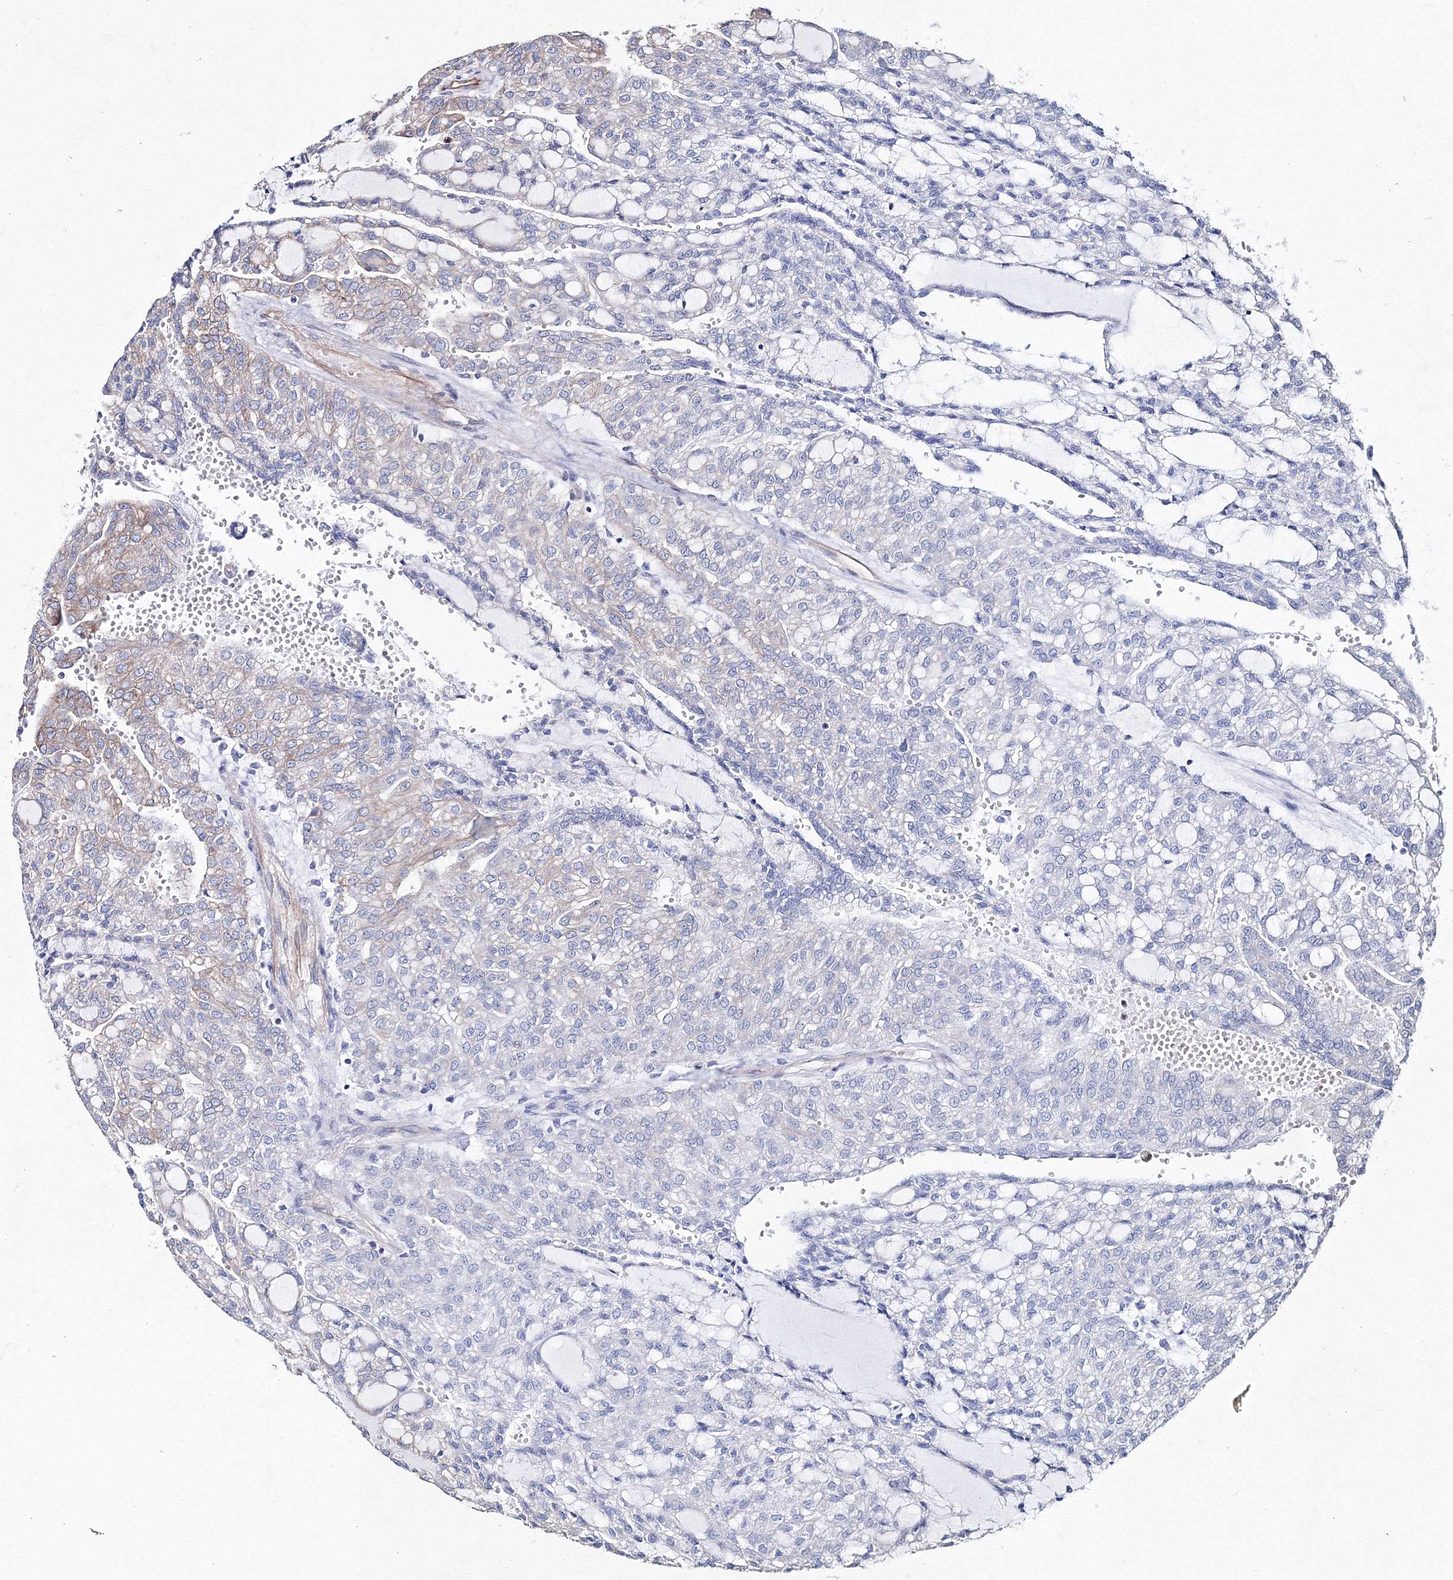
{"staining": {"intensity": "weak", "quantity": "<25%", "location": "cytoplasmic/membranous"}, "tissue": "renal cancer", "cell_type": "Tumor cells", "image_type": "cancer", "snomed": [{"axis": "morphology", "description": "Adenocarcinoma, NOS"}, {"axis": "topography", "description": "Kidney"}], "caption": "Immunohistochemistry (IHC) micrograph of neoplastic tissue: renal adenocarcinoma stained with DAB exhibits no significant protein staining in tumor cells. (Stains: DAB (3,3'-diaminobenzidine) immunohistochemistry (IHC) with hematoxylin counter stain, Microscopy: brightfield microscopy at high magnification).", "gene": "ANKRD37", "patient": {"sex": "male", "age": 63}}